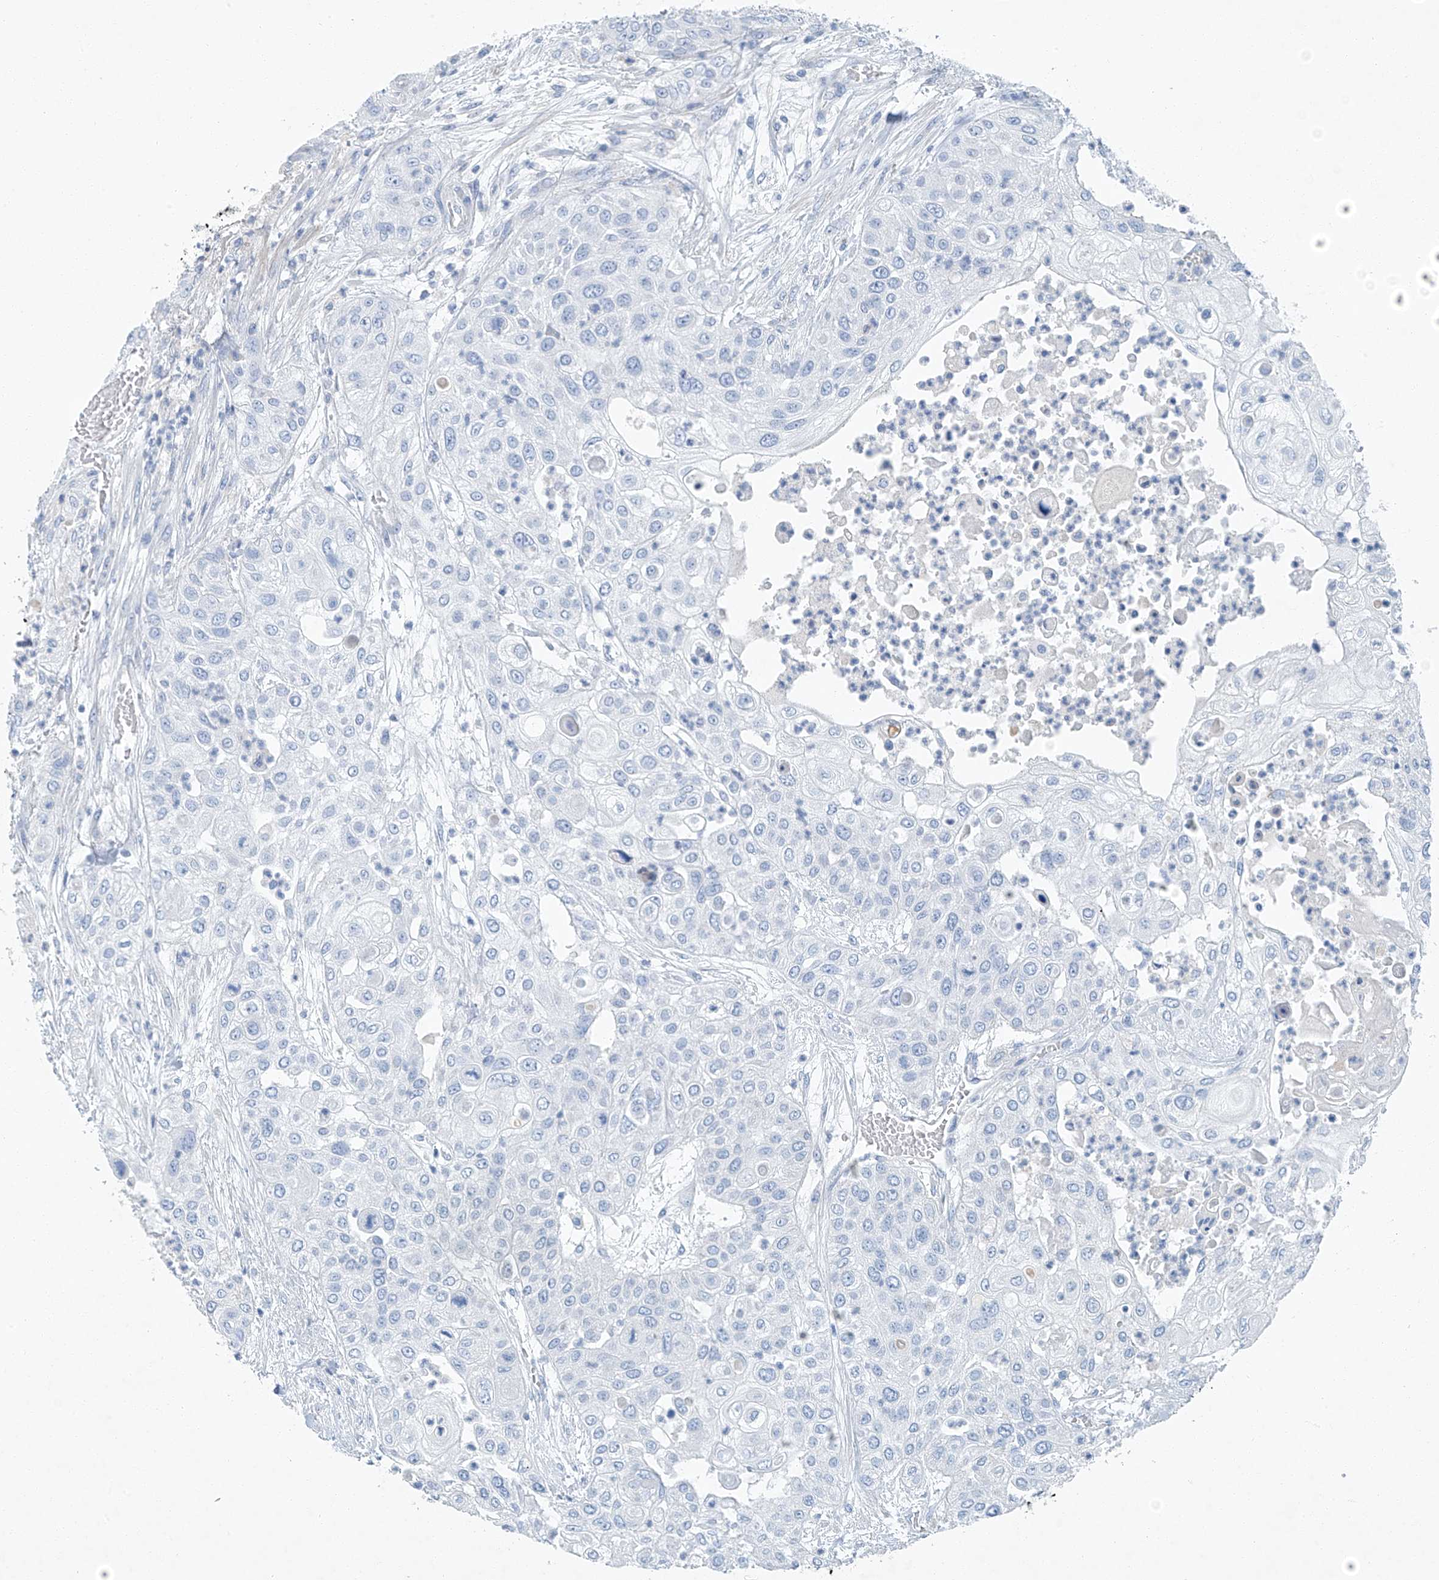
{"staining": {"intensity": "negative", "quantity": "none", "location": "none"}, "tissue": "urothelial cancer", "cell_type": "Tumor cells", "image_type": "cancer", "snomed": [{"axis": "morphology", "description": "Urothelial carcinoma, High grade"}, {"axis": "topography", "description": "Urinary bladder"}], "caption": "The histopathology image shows no staining of tumor cells in urothelial cancer. (DAB (3,3'-diaminobenzidine) immunohistochemistry visualized using brightfield microscopy, high magnification).", "gene": "C1orf87", "patient": {"sex": "female", "age": 79}}